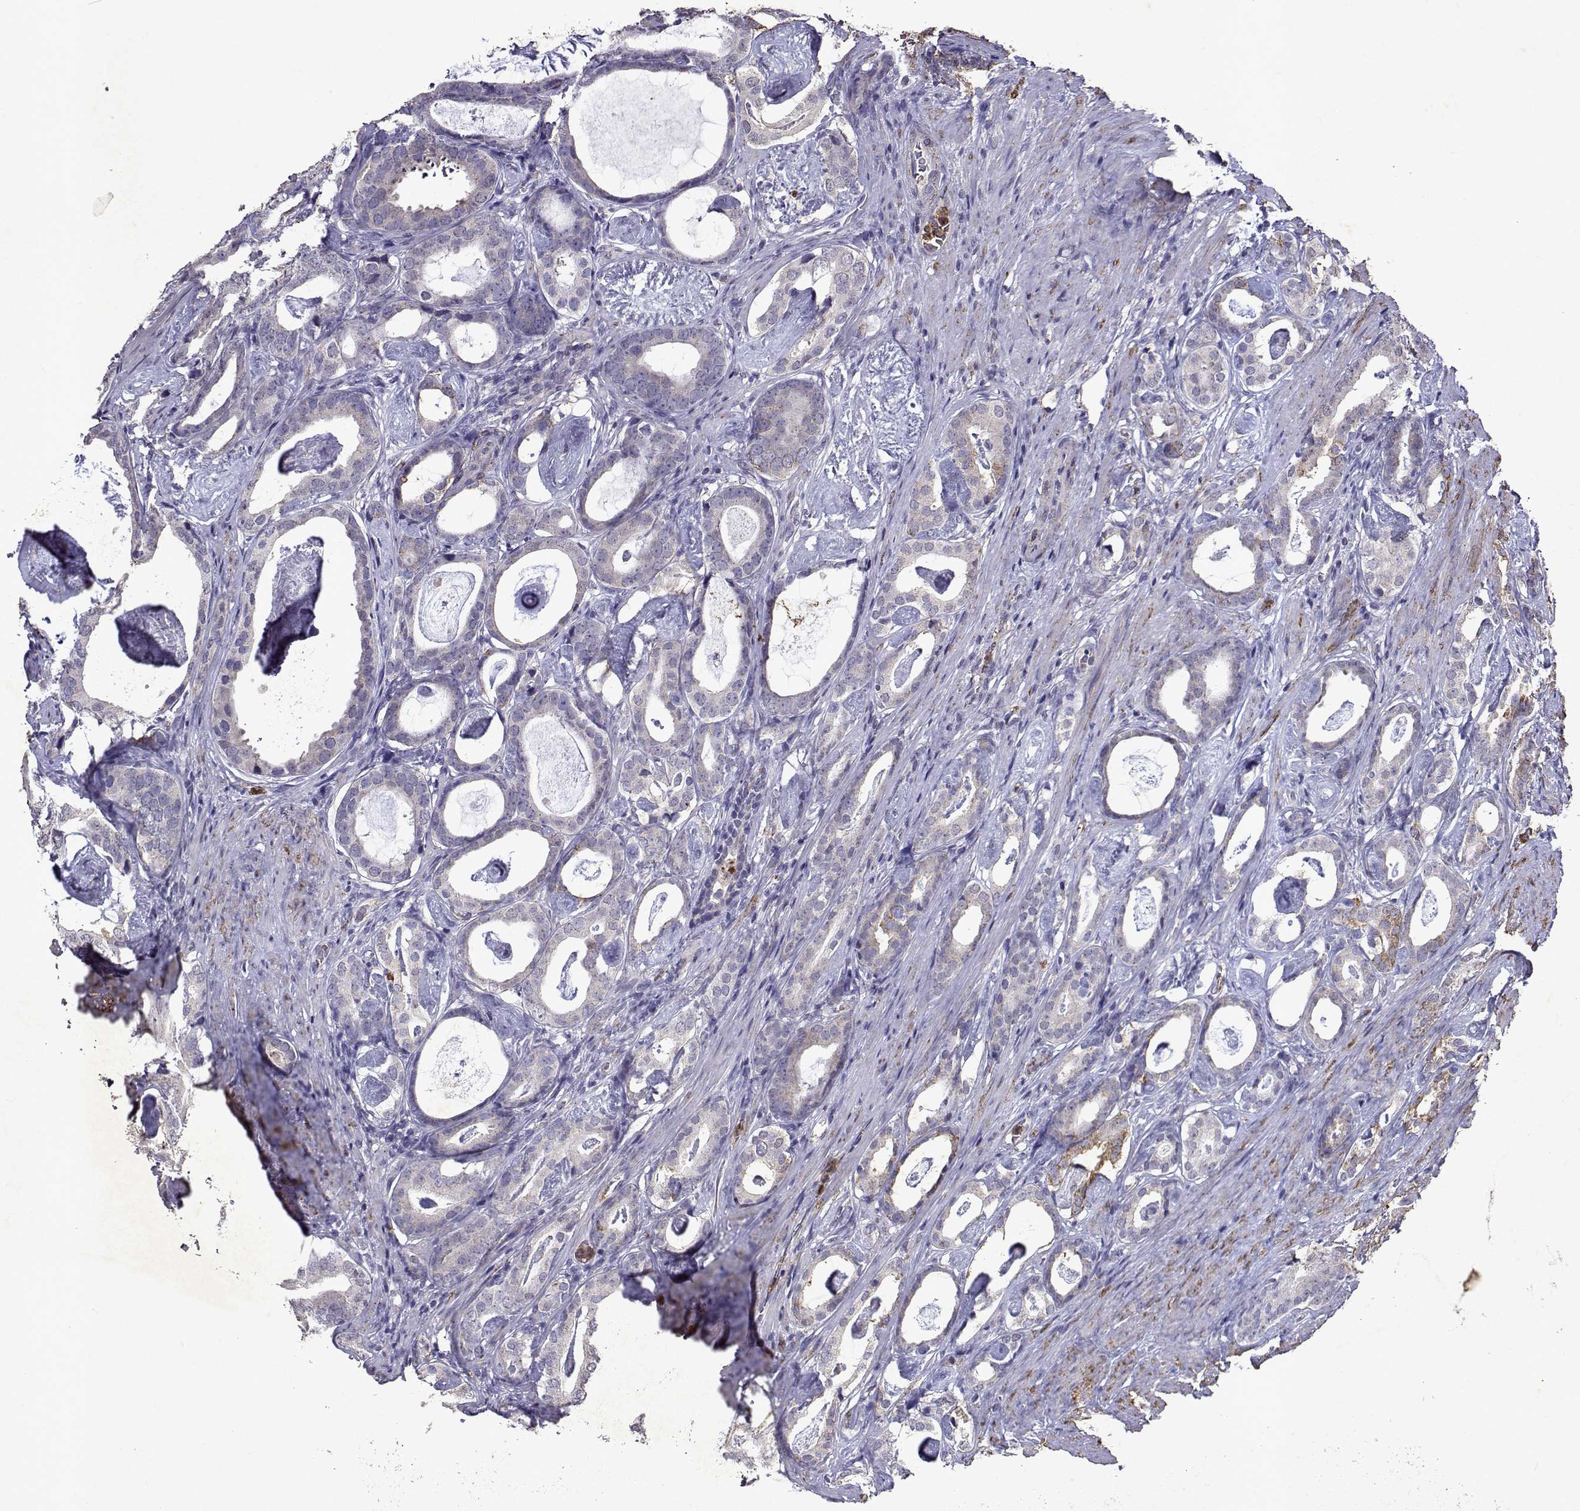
{"staining": {"intensity": "weak", "quantity": "<25%", "location": "cytoplasmic/membranous"}, "tissue": "prostate cancer", "cell_type": "Tumor cells", "image_type": "cancer", "snomed": [{"axis": "morphology", "description": "Adenocarcinoma, Low grade"}, {"axis": "topography", "description": "Prostate and seminal vesicle, NOS"}], "caption": "An image of prostate cancer (adenocarcinoma (low-grade)) stained for a protein shows no brown staining in tumor cells.", "gene": "DUSP28", "patient": {"sex": "male", "age": 71}}